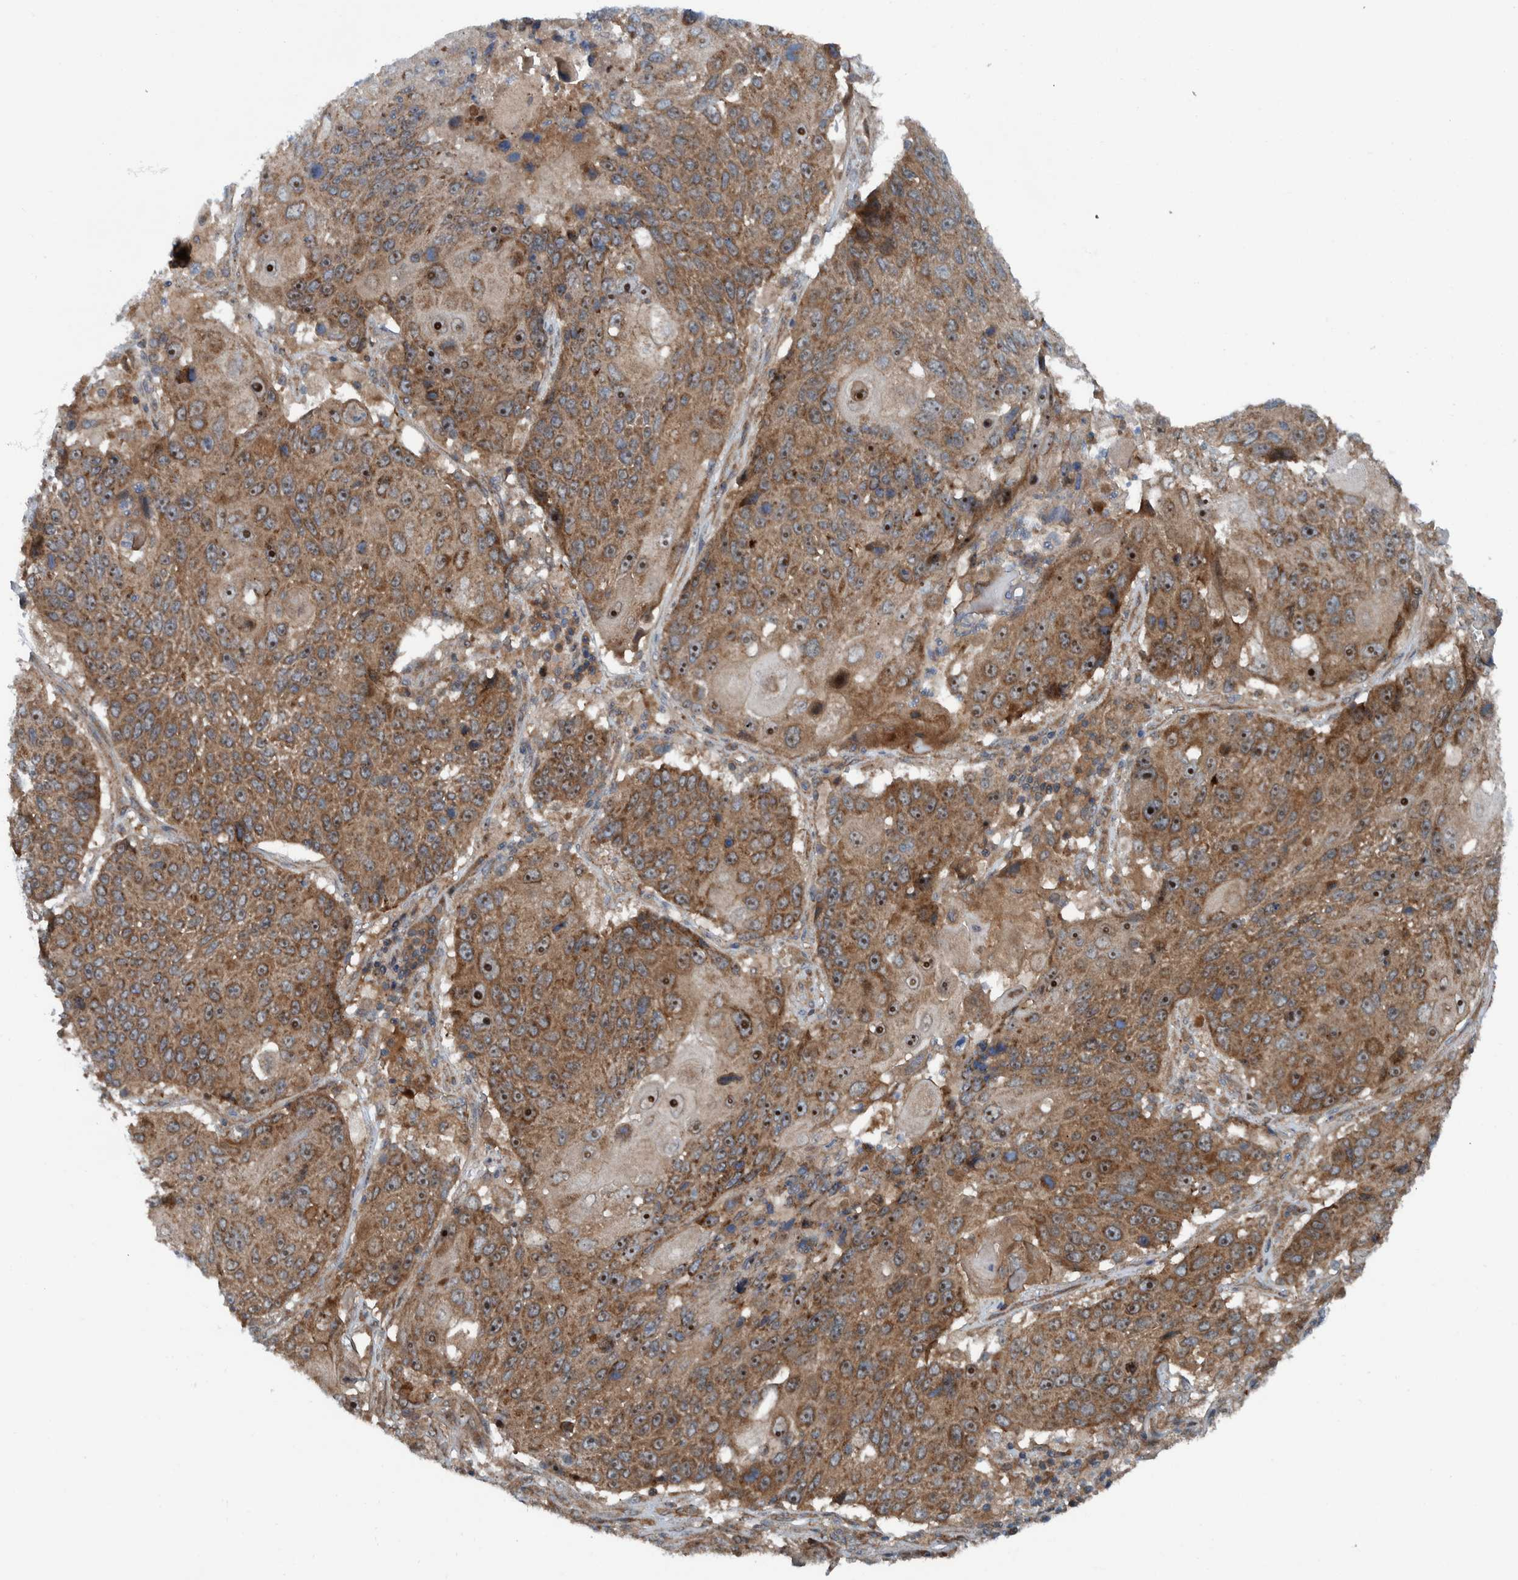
{"staining": {"intensity": "moderate", "quantity": ">75%", "location": "cytoplasmic/membranous,nuclear"}, "tissue": "lung cancer", "cell_type": "Tumor cells", "image_type": "cancer", "snomed": [{"axis": "morphology", "description": "Squamous cell carcinoma, NOS"}, {"axis": "topography", "description": "Lung"}], "caption": "Protein analysis of squamous cell carcinoma (lung) tissue displays moderate cytoplasmic/membranous and nuclear expression in approximately >75% of tumor cells.", "gene": "CUEDC1", "patient": {"sex": "male", "age": 61}}